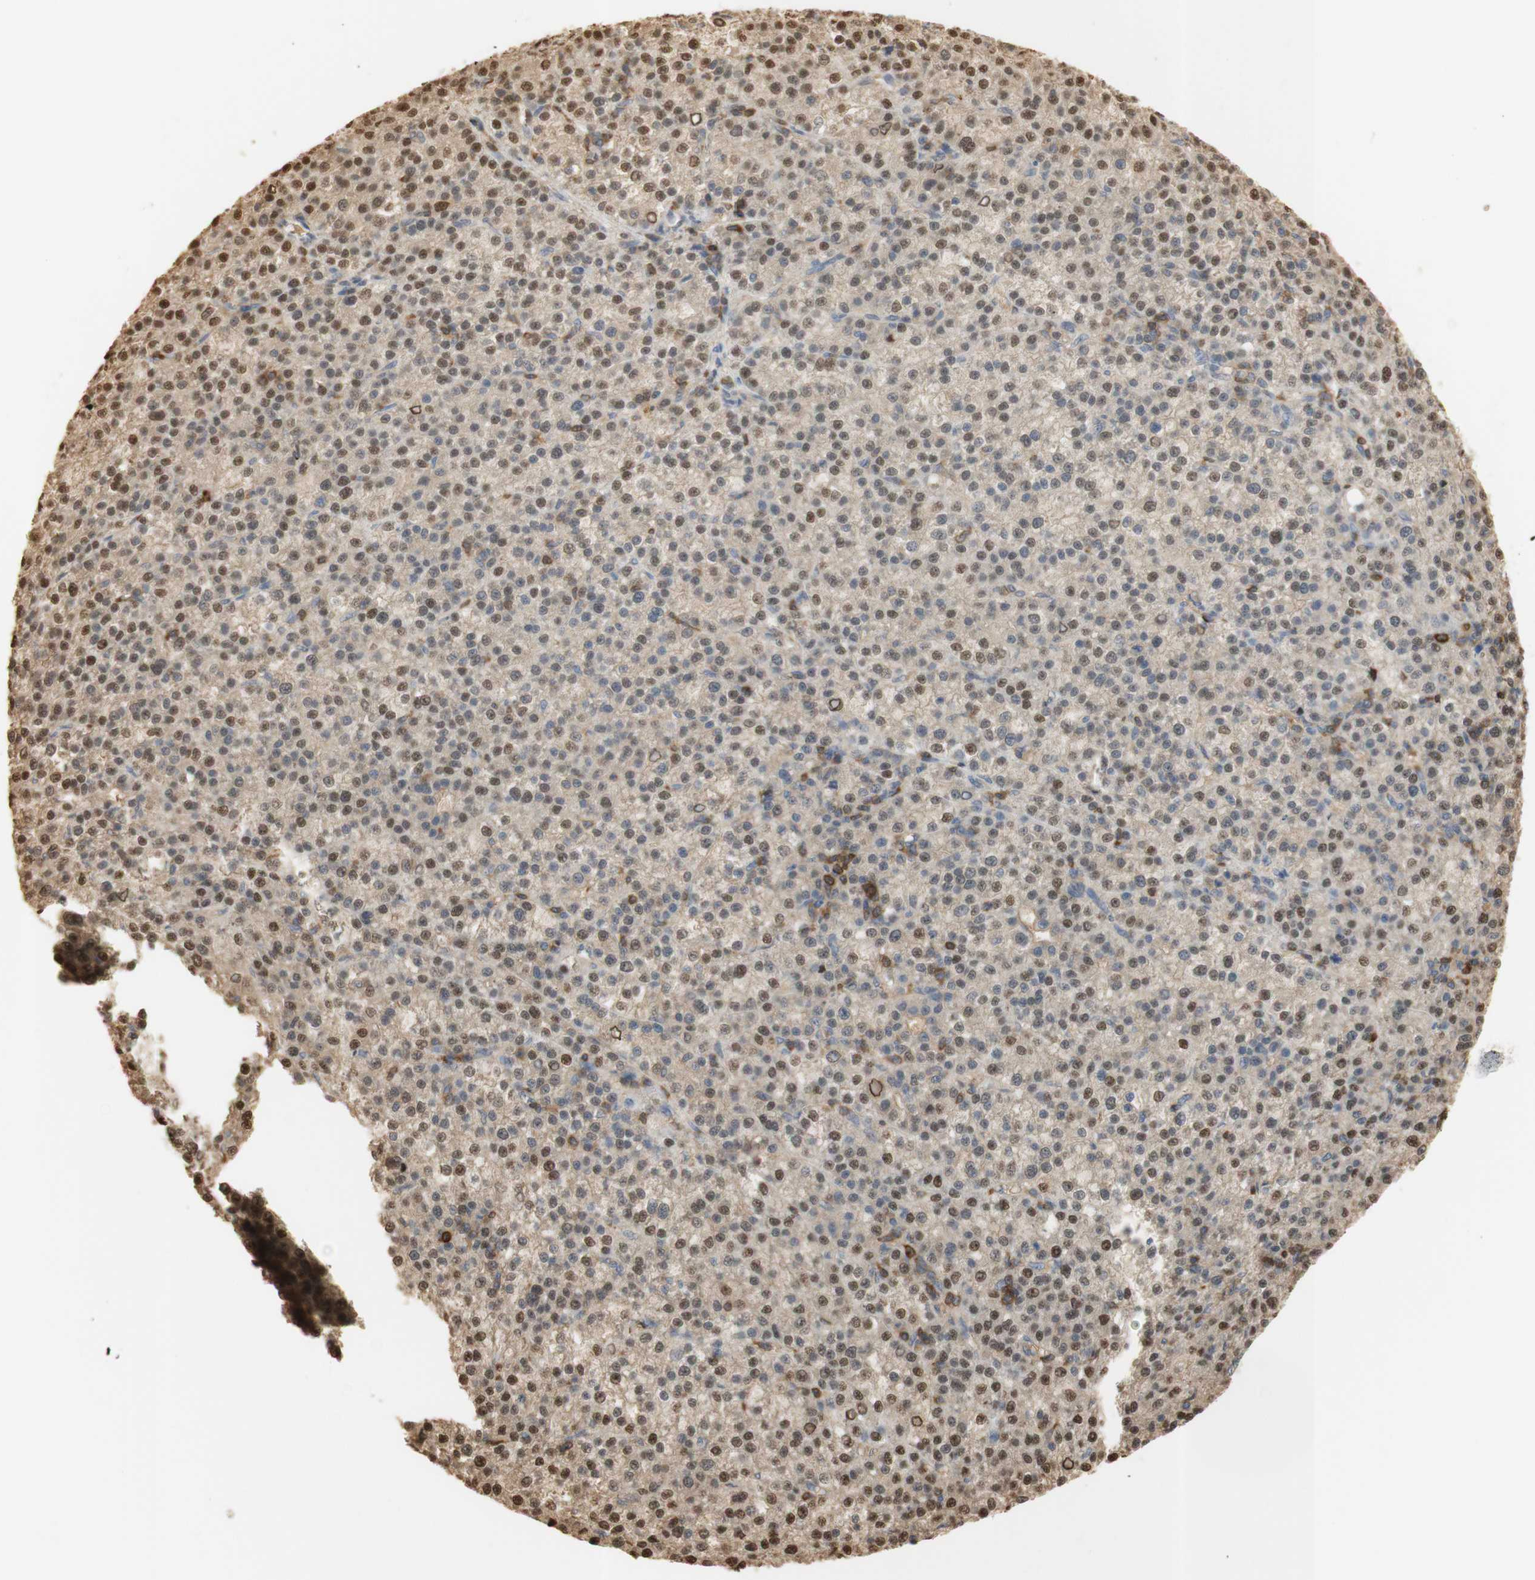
{"staining": {"intensity": "moderate", "quantity": ">75%", "location": "nuclear"}, "tissue": "liver cancer", "cell_type": "Tumor cells", "image_type": "cancer", "snomed": [{"axis": "morphology", "description": "Carcinoma, Hepatocellular, NOS"}, {"axis": "topography", "description": "Liver"}], "caption": "A micrograph showing moderate nuclear positivity in about >75% of tumor cells in liver cancer (hepatocellular carcinoma), as visualized by brown immunohistochemical staining.", "gene": "NAP1L4", "patient": {"sex": "female", "age": 58}}